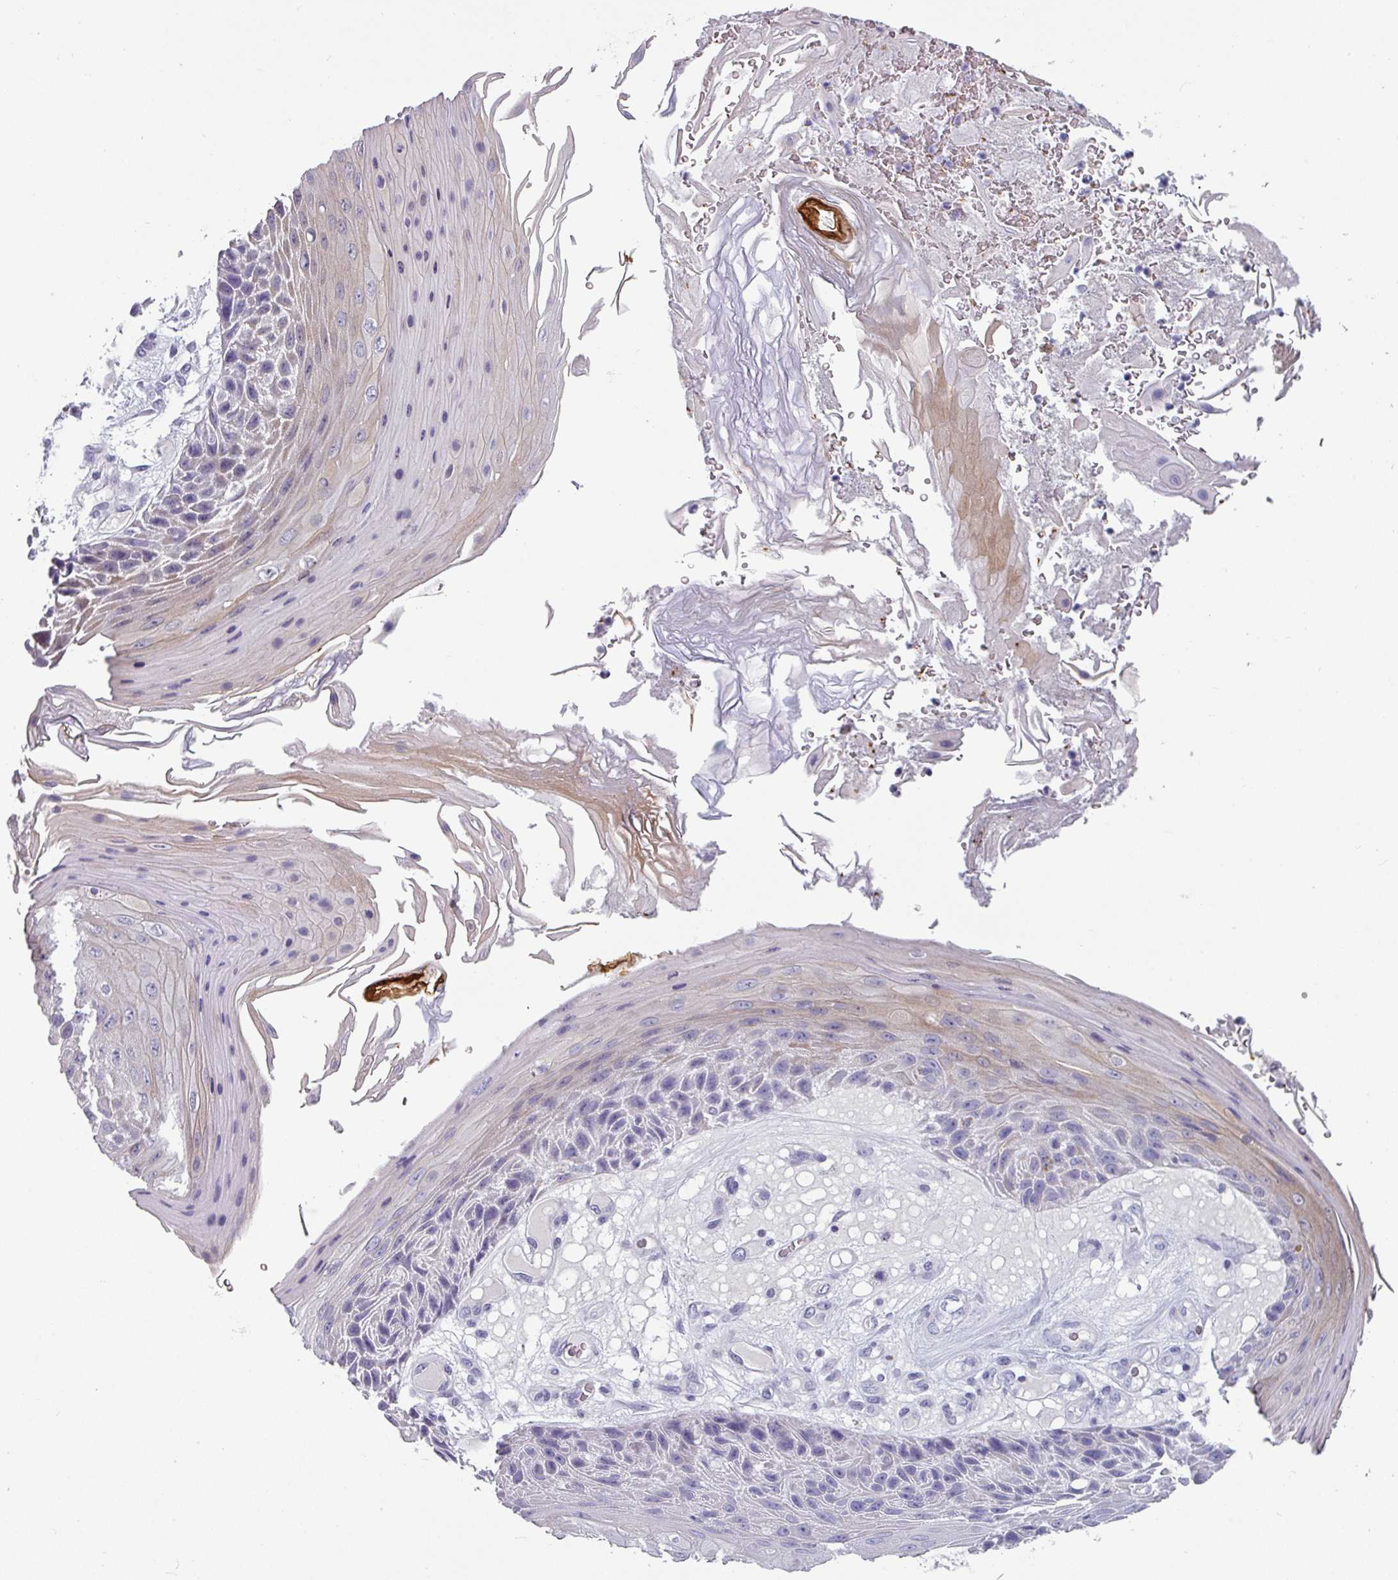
{"staining": {"intensity": "negative", "quantity": "none", "location": "none"}, "tissue": "skin cancer", "cell_type": "Tumor cells", "image_type": "cancer", "snomed": [{"axis": "morphology", "description": "Squamous cell carcinoma, NOS"}, {"axis": "topography", "description": "Skin"}], "caption": "Immunohistochemistry of skin cancer (squamous cell carcinoma) demonstrates no positivity in tumor cells.", "gene": "SLC26A9", "patient": {"sex": "female", "age": 88}}